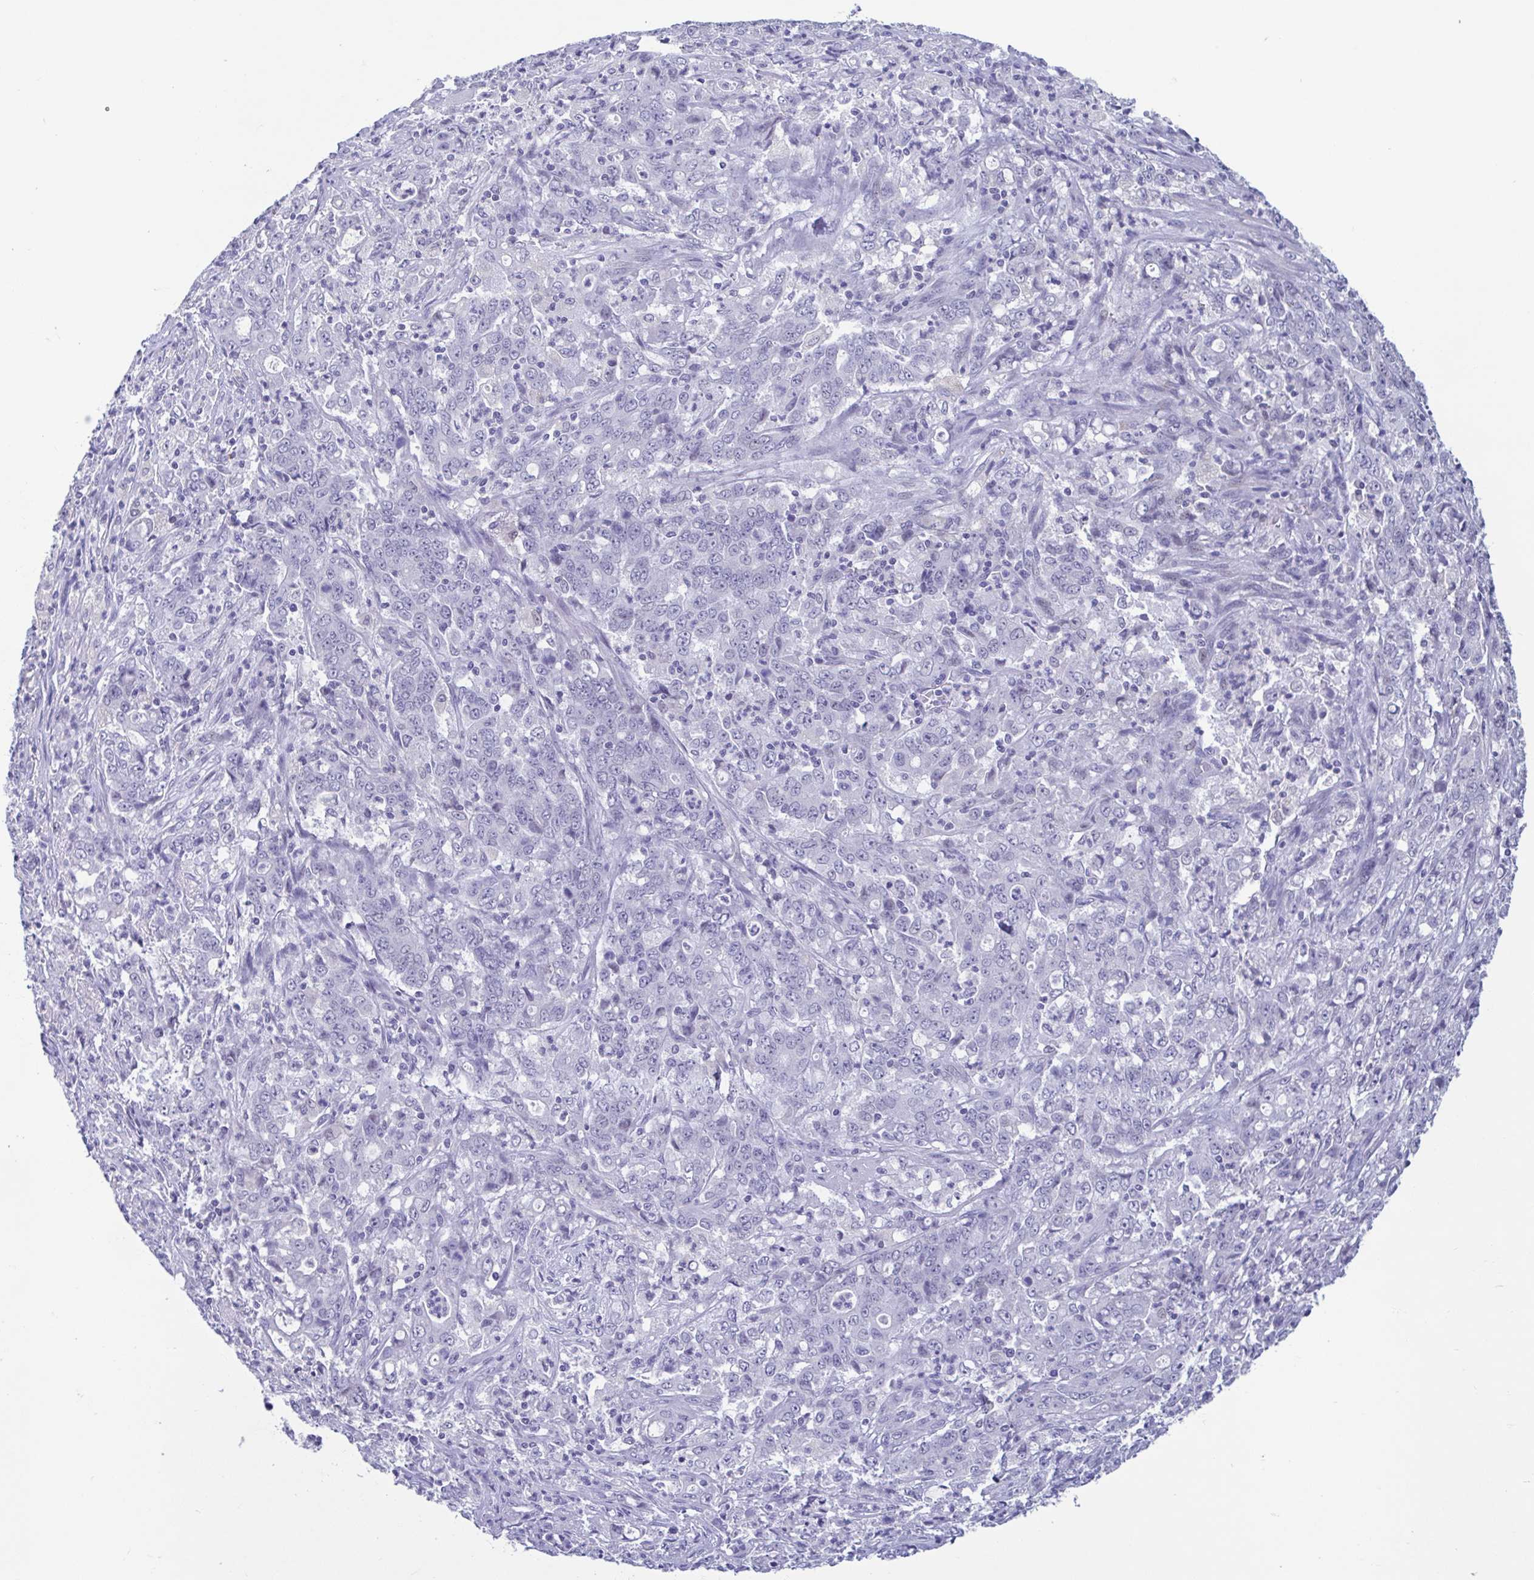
{"staining": {"intensity": "negative", "quantity": "none", "location": "none"}, "tissue": "stomach cancer", "cell_type": "Tumor cells", "image_type": "cancer", "snomed": [{"axis": "morphology", "description": "Adenocarcinoma, NOS"}, {"axis": "topography", "description": "Stomach, lower"}], "caption": "Tumor cells show no significant staining in stomach cancer (adenocarcinoma). (DAB (3,3'-diaminobenzidine) immunohistochemistry visualized using brightfield microscopy, high magnification).", "gene": "PERM1", "patient": {"sex": "female", "age": 71}}